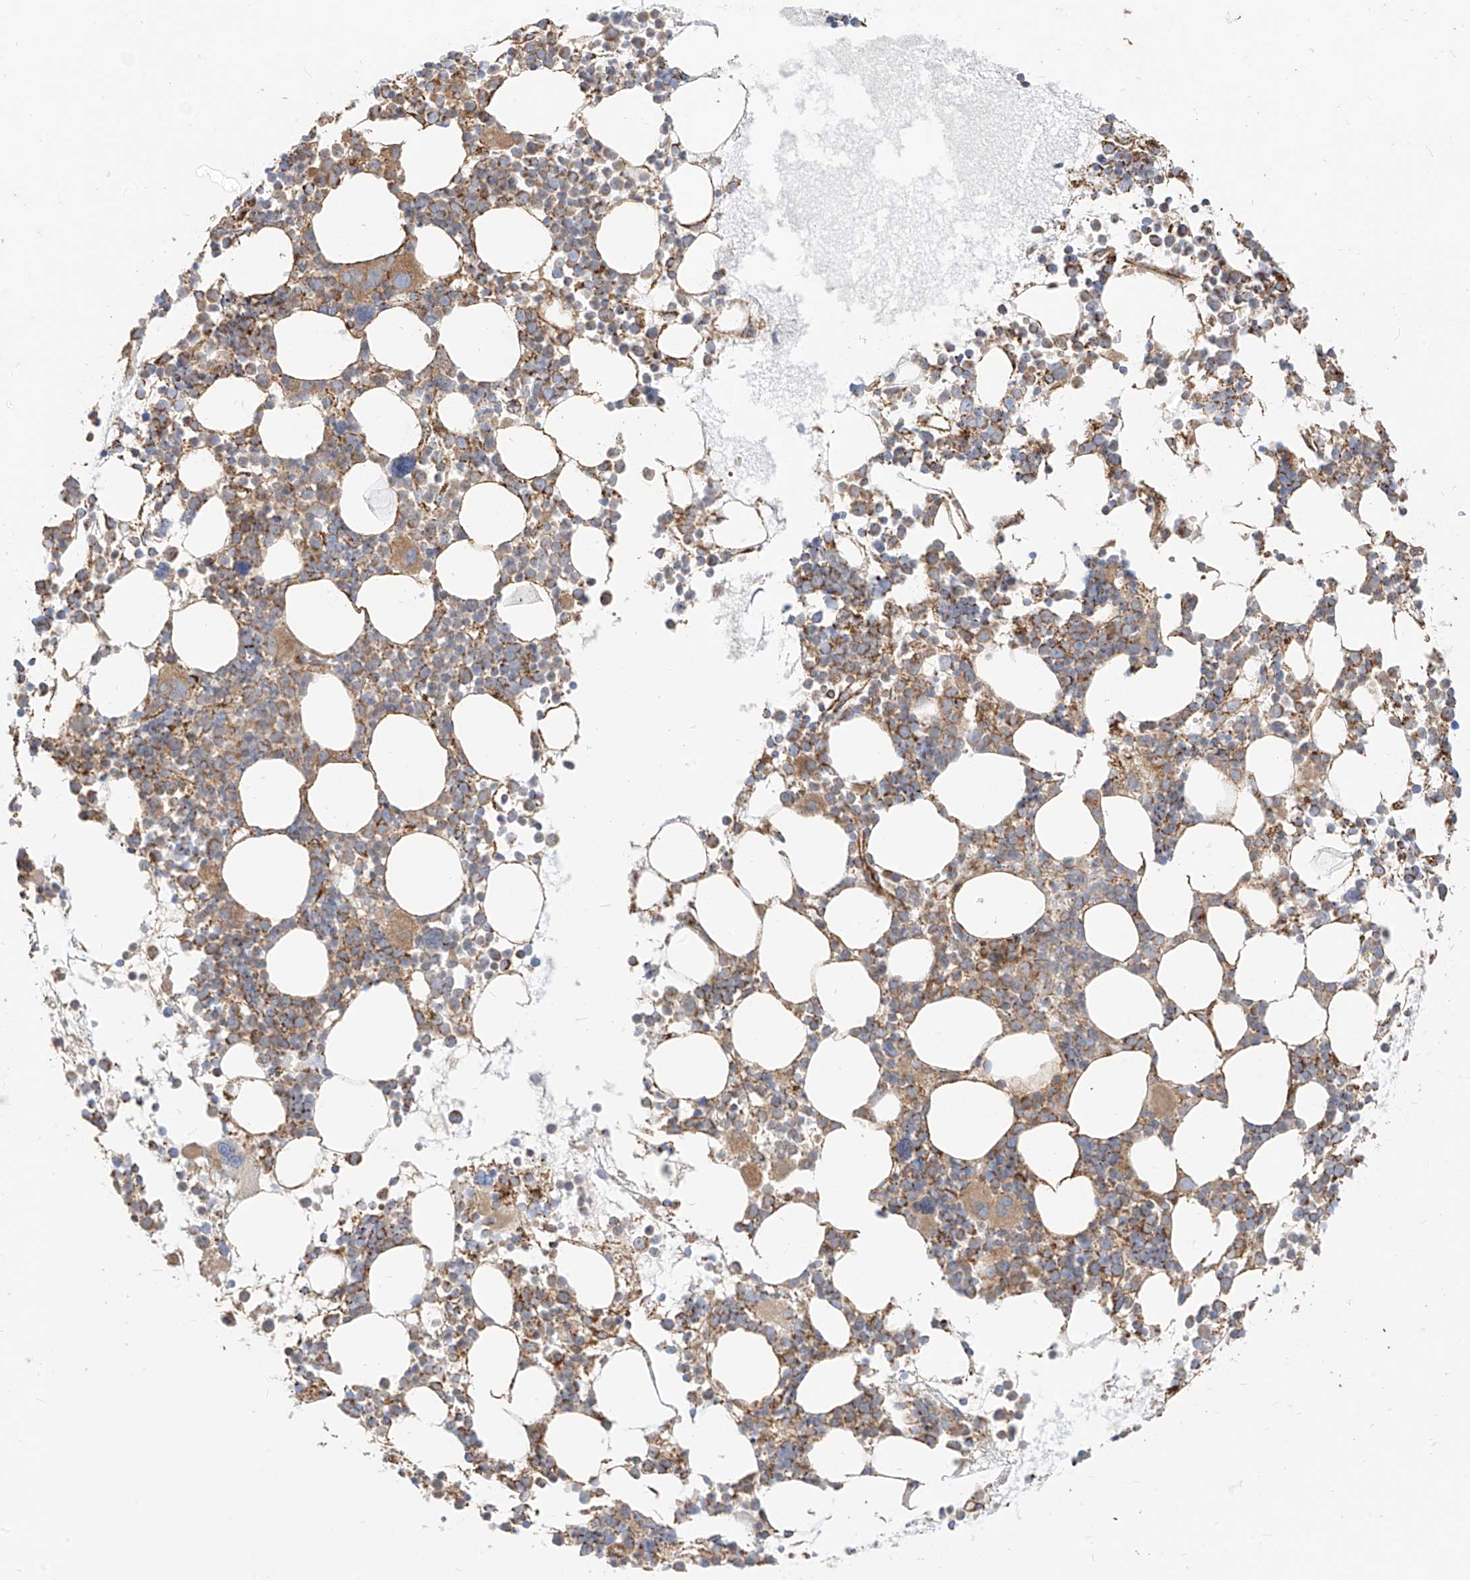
{"staining": {"intensity": "moderate", "quantity": "25%-75%", "location": "cytoplasmic/membranous"}, "tissue": "bone marrow", "cell_type": "Hematopoietic cells", "image_type": "normal", "snomed": [{"axis": "morphology", "description": "Normal tissue, NOS"}, {"axis": "topography", "description": "Bone marrow"}], "caption": "Immunohistochemical staining of normal bone marrow exhibits moderate cytoplasmic/membranous protein positivity in approximately 25%-75% of hematopoietic cells. The protein is shown in brown color, while the nuclei are stained blue.", "gene": "PLCL1", "patient": {"sex": "female", "age": 62}}